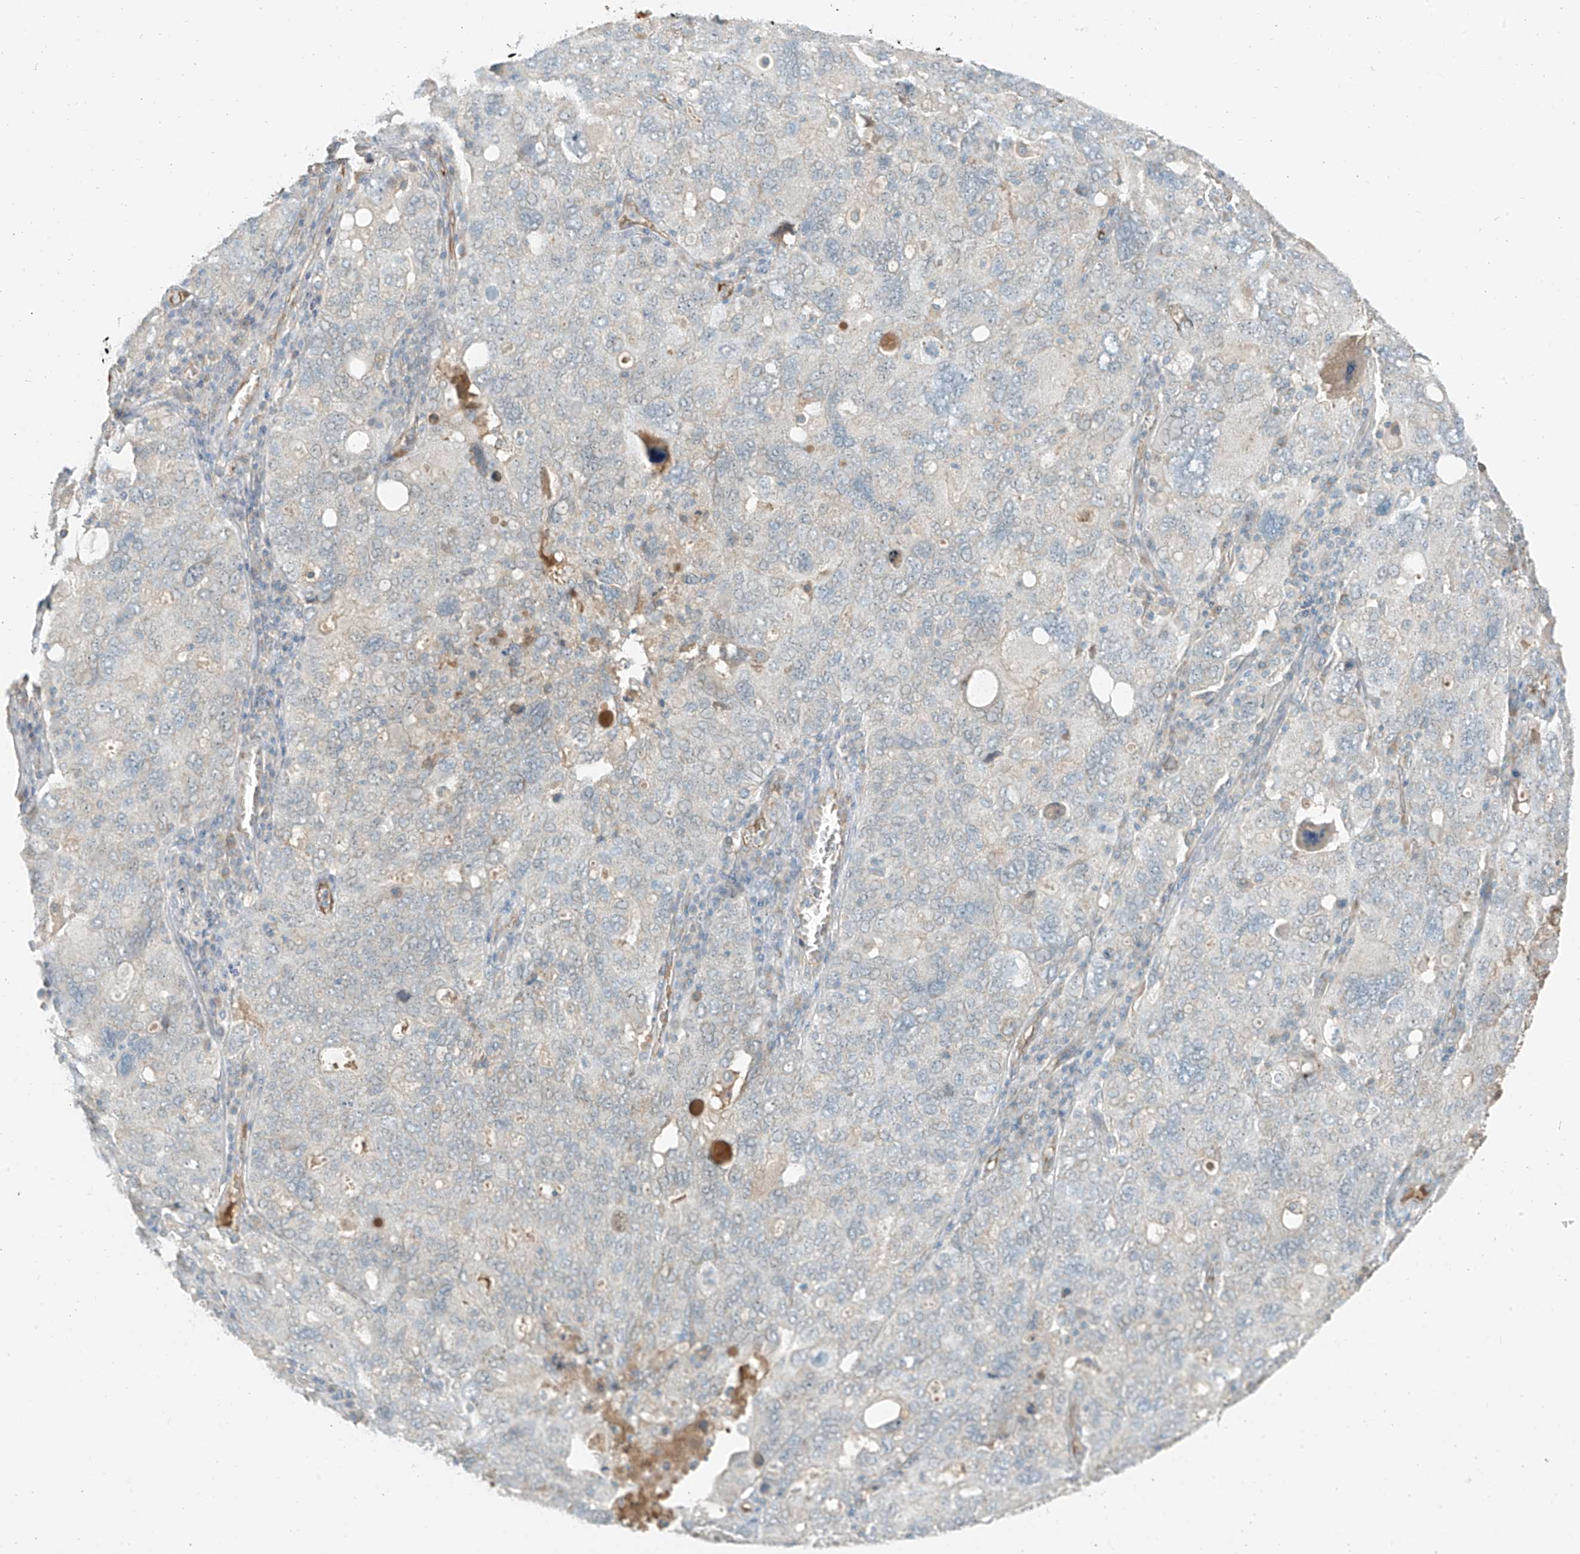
{"staining": {"intensity": "negative", "quantity": "none", "location": "none"}, "tissue": "ovarian cancer", "cell_type": "Tumor cells", "image_type": "cancer", "snomed": [{"axis": "morphology", "description": "Carcinoma, endometroid"}, {"axis": "topography", "description": "Ovary"}], "caption": "This is an immunohistochemistry micrograph of human ovarian endometroid carcinoma. There is no staining in tumor cells.", "gene": "FSTL1", "patient": {"sex": "female", "age": 62}}